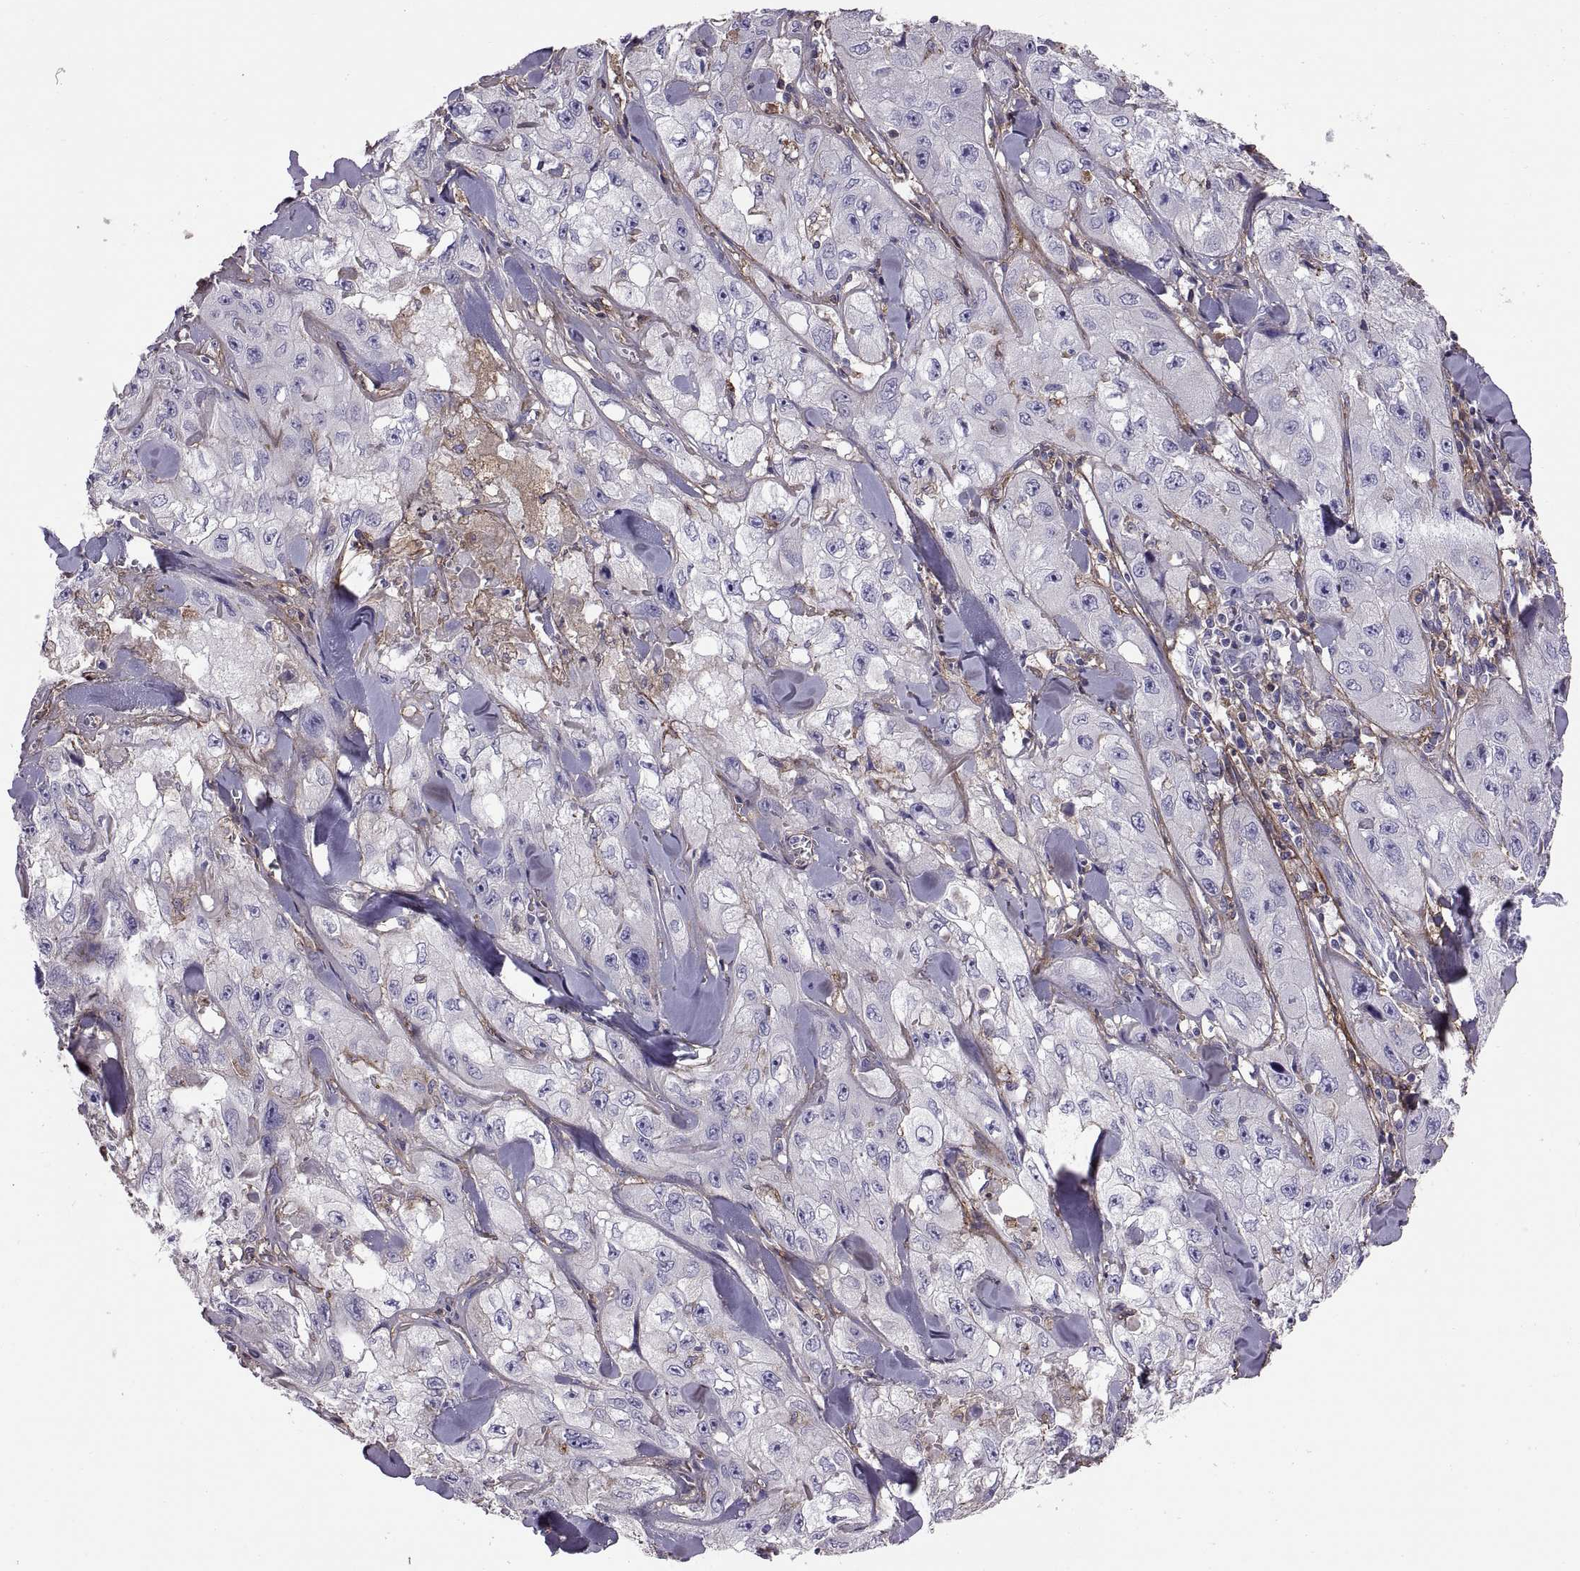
{"staining": {"intensity": "negative", "quantity": "none", "location": "none"}, "tissue": "skin cancer", "cell_type": "Tumor cells", "image_type": "cancer", "snomed": [{"axis": "morphology", "description": "Squamous cell carcinoma, NOS"}, {"axis": "topography", "description": "Skin"}, {"axis": "topography", "description": "Subcutis"}], "caption": "High power microscopy photomicrograph of an immunohistochemistry (IHC) photomicrograph of squamous cell carcinoma (skin), revealing no significant staining in tumor cells. The staining was performed using DAB to visualize the protein expression in brown, while the nuclei were stained in blue with hematoxylin (Magnification: 20x).", "gene": "EMILIN2", "patient": {"sex": "male", "age": 73}}